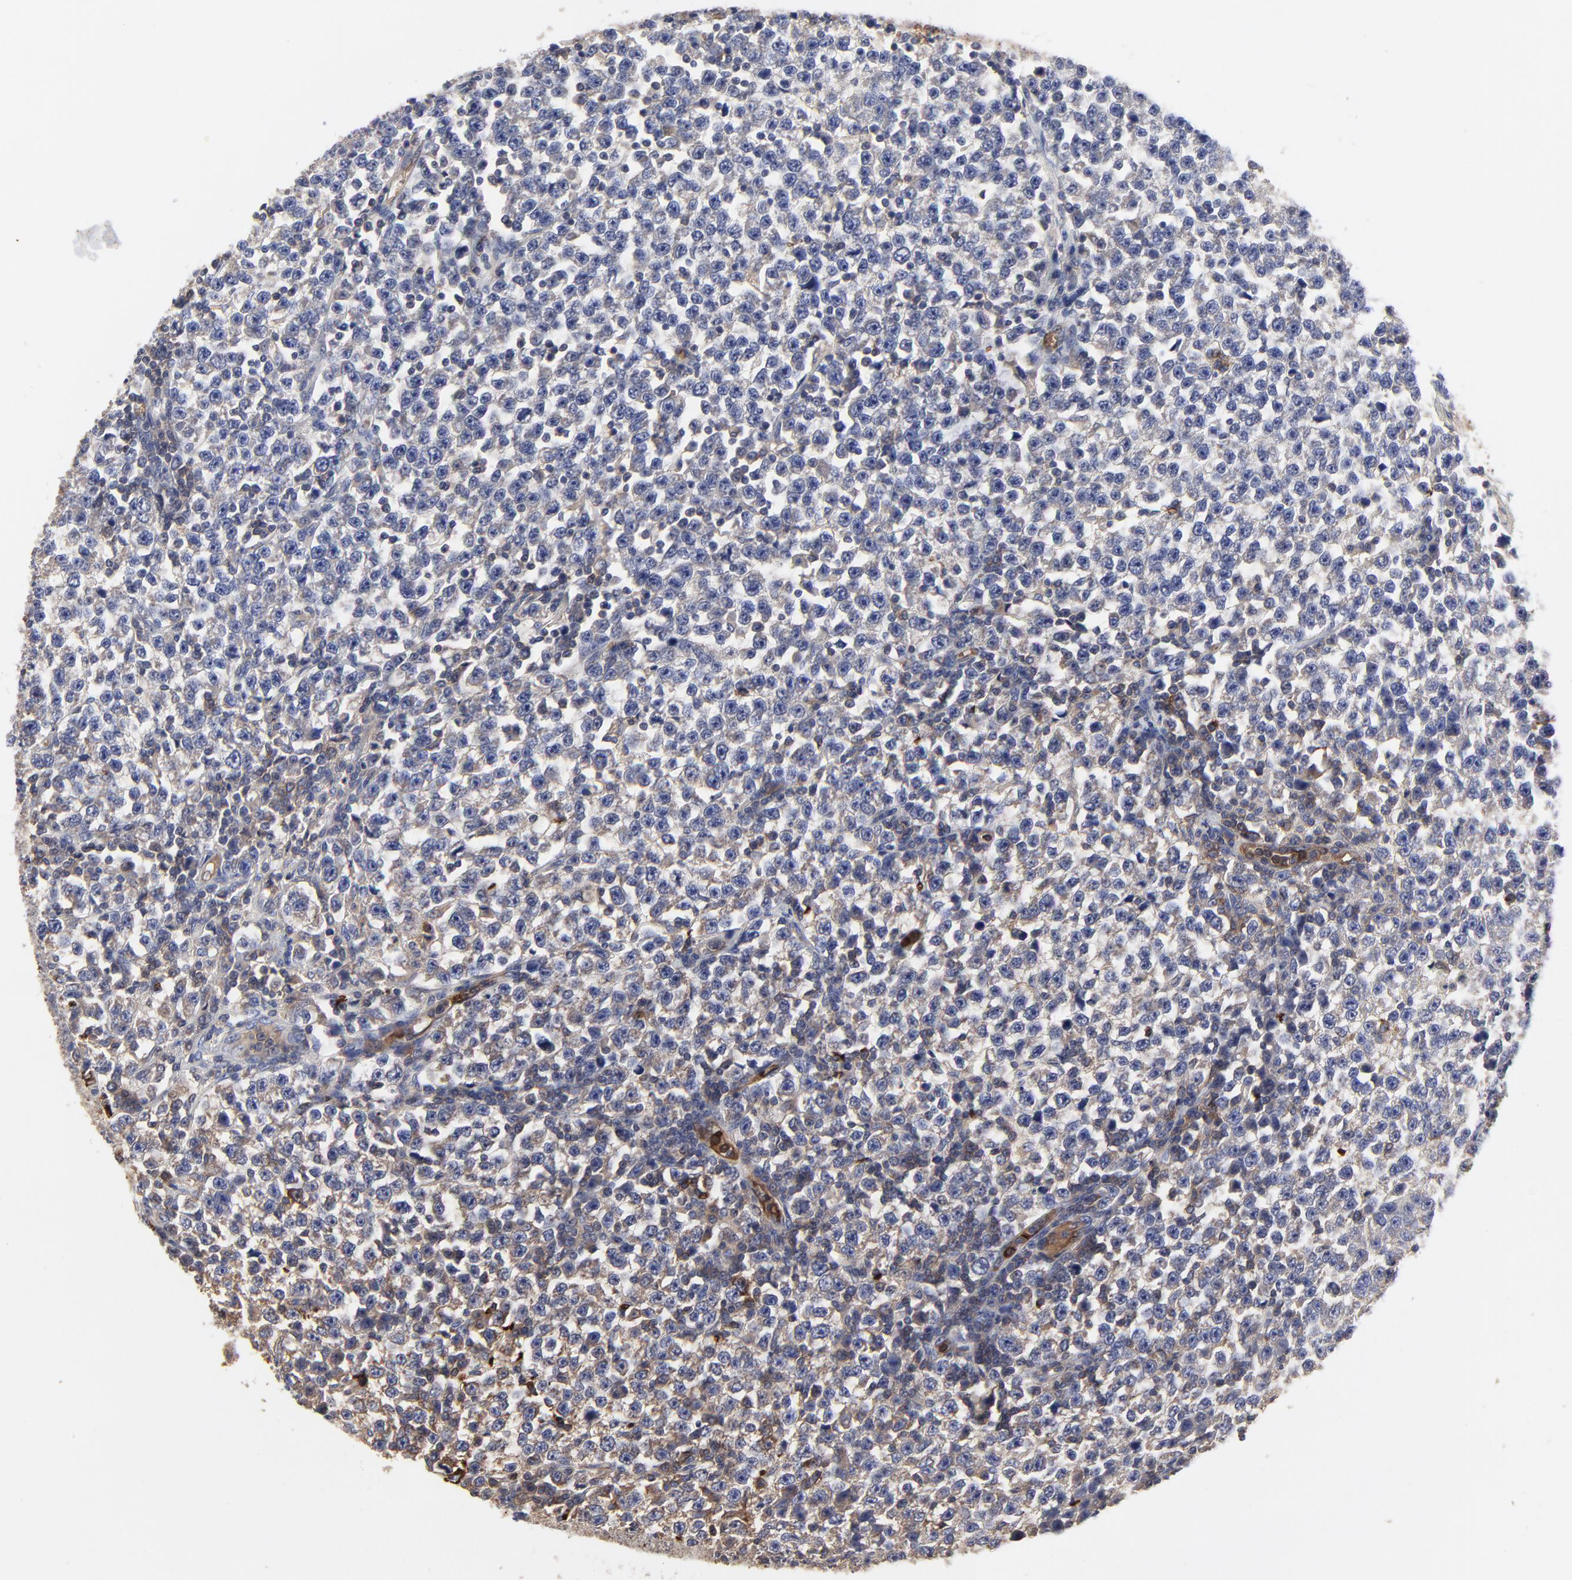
{"staining": {"intensity": "moderate", "quantity": ">75%", "location": "cytoplasmic/membranous"}, "tissue": "testis cancer", "cell_type": "Tumor cells", "image_type": "cancer", "snomed": [{"axis": "morphology", "description": "Seminoma, NOS"}, {"axis": "topography", "description": "Testis"}], "caption": "Moderate cytoplasmic/membranous staining for a protein is identified in approximately >75% of tumor cells of testis cancer using IHC.", "gene": "PAG1", "patient": {"sex": "male", "age": 43}}